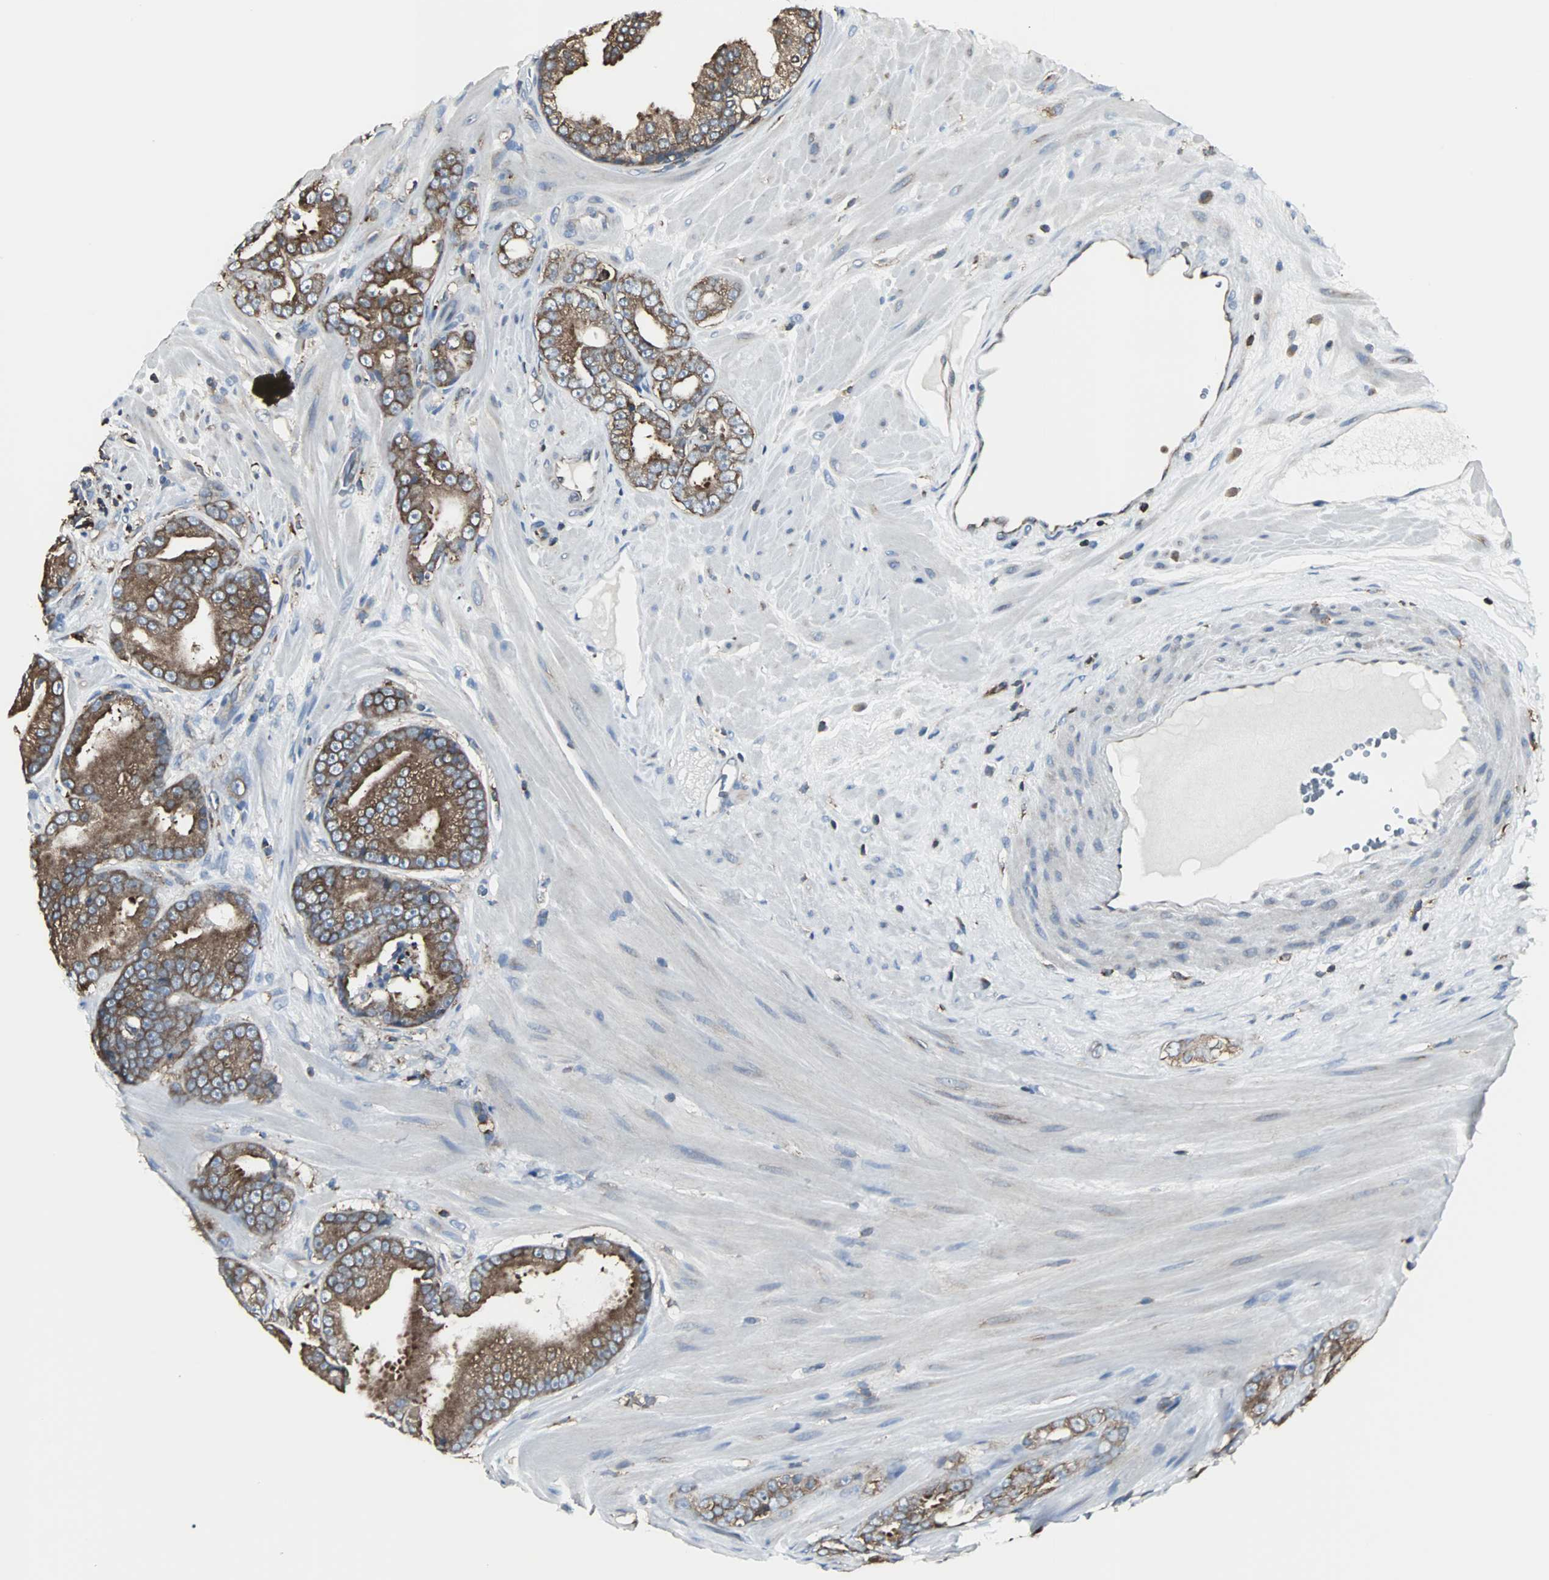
{"staining": {"intensity": "strong", "quantity": ">75%", "location": "cytoplasmic/membranous"}, "tissue": "prostate cancer", "cell_type": "Tumor cells", "image_type": "cancer", "snomed": [{"axis": "morphology", "description": "Adenocarcinoma, Low grade"}, {"axis": "topography", "description": "Prostate"}], "caption": "DAB (3,3'-diaminobenzidine) immunohistochemical staining of human adenocarcinoma (low-grade) (prostate) exhibits strong cytoplasmic/membranous protein positivity in approximately >75% of tumor cells.", "gene": "LRRFIP1", "patient": {"sex": "male", "age": 58}}